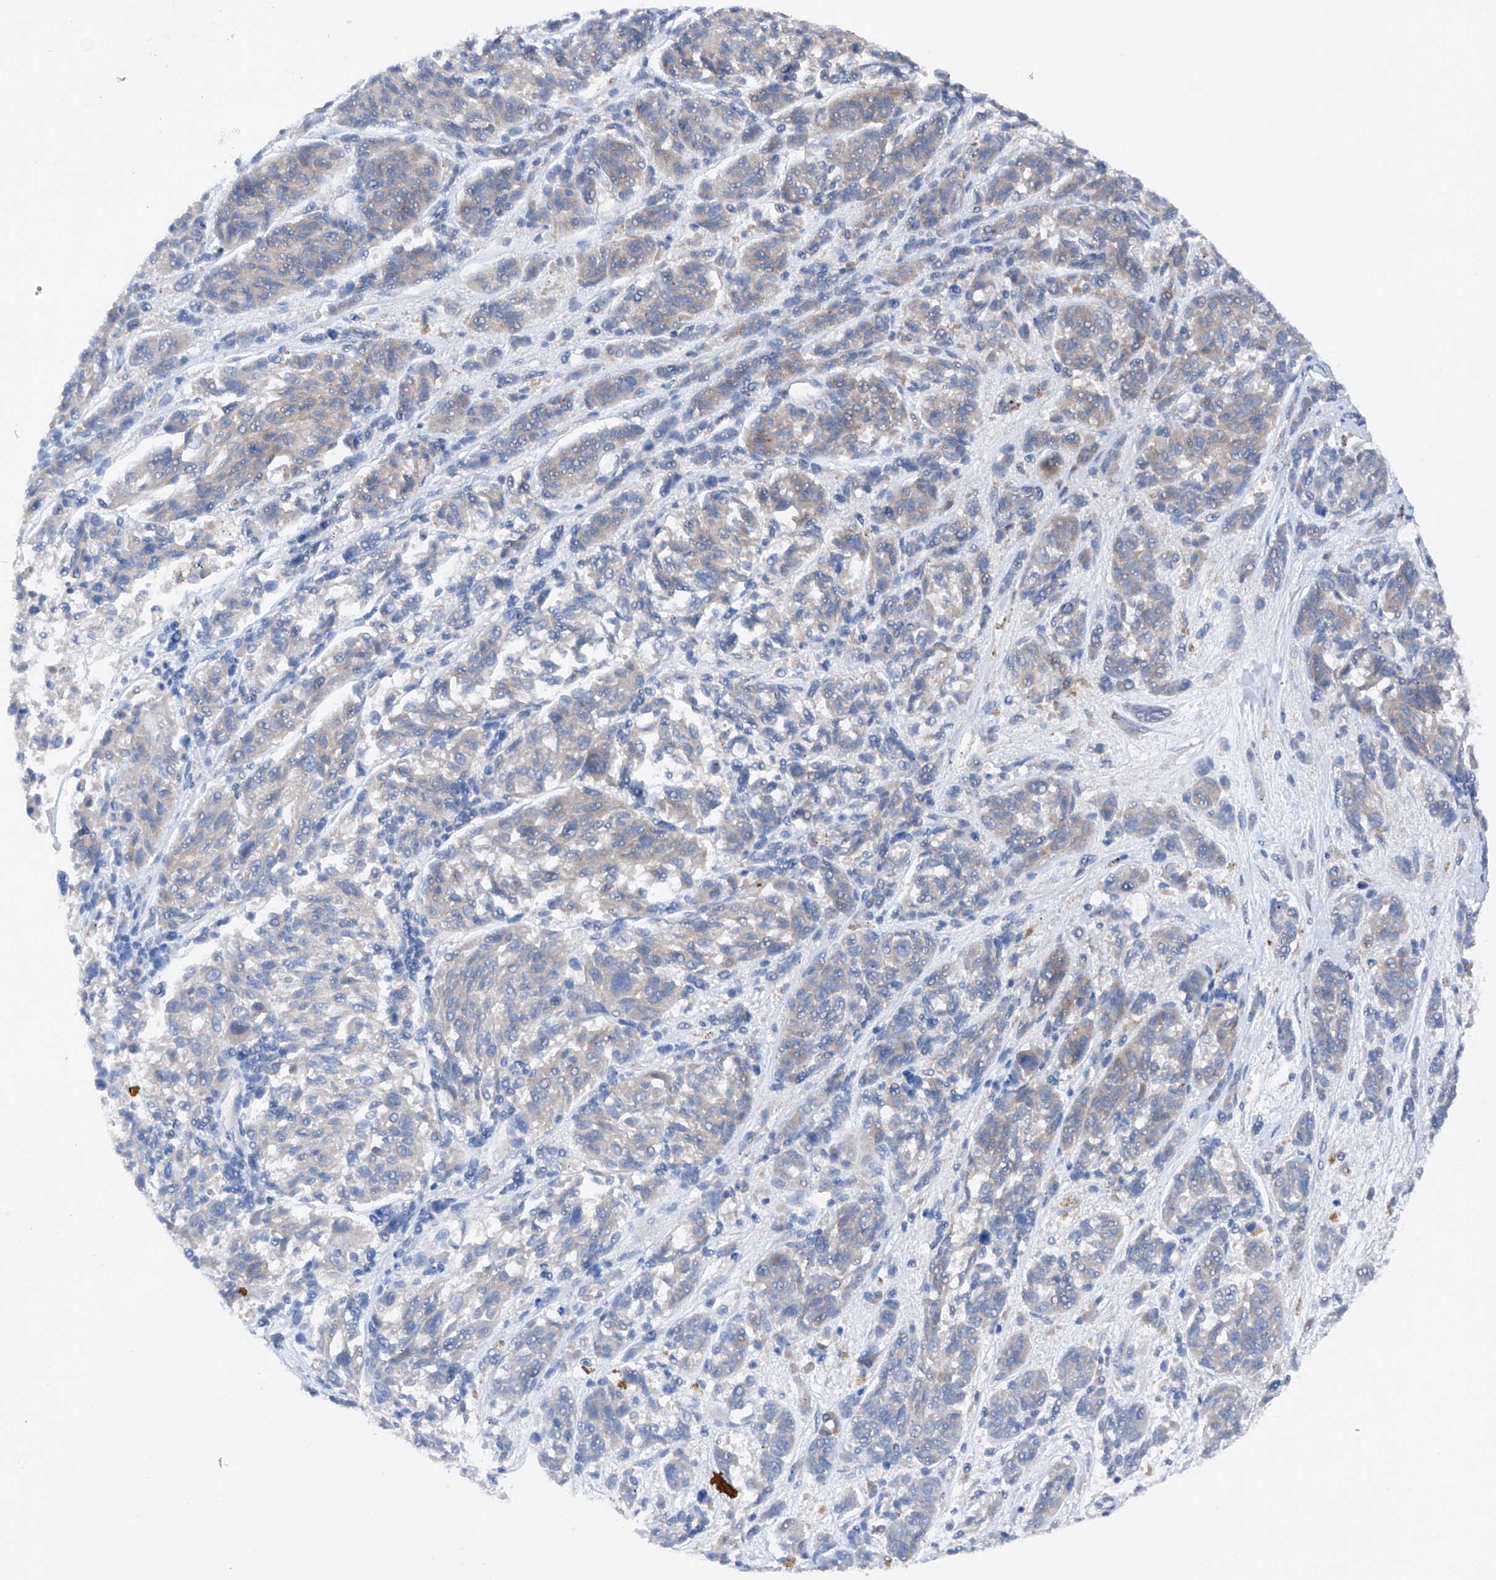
{"staining": {"intensity": "weak", "quantity": "25%-75%", "location": "cytoplasmic/membranous"}, "tissue": "melanoma", "cell_type": "Tumor cells", "image_type": "cancer", "snomed": [{"axis": "morphology", "description": "Malignant melanoma, NOS"}, {"axis": "topography", "description": "Skin"}], "caption": "Brown immunohistochemical staining in melanoma displays weak cytoplasmic/membranous positivity in about 25%-75% of tumor cells. The staining was performed using DAB (3,3'-diaminobenzidine) to visualize the protein expression in brown, while the nuclei were stained in blue with hematoxylin (Magnification: 20x).", "gene": "DAD1", "patient": {"sex": "male", "age": 53}}